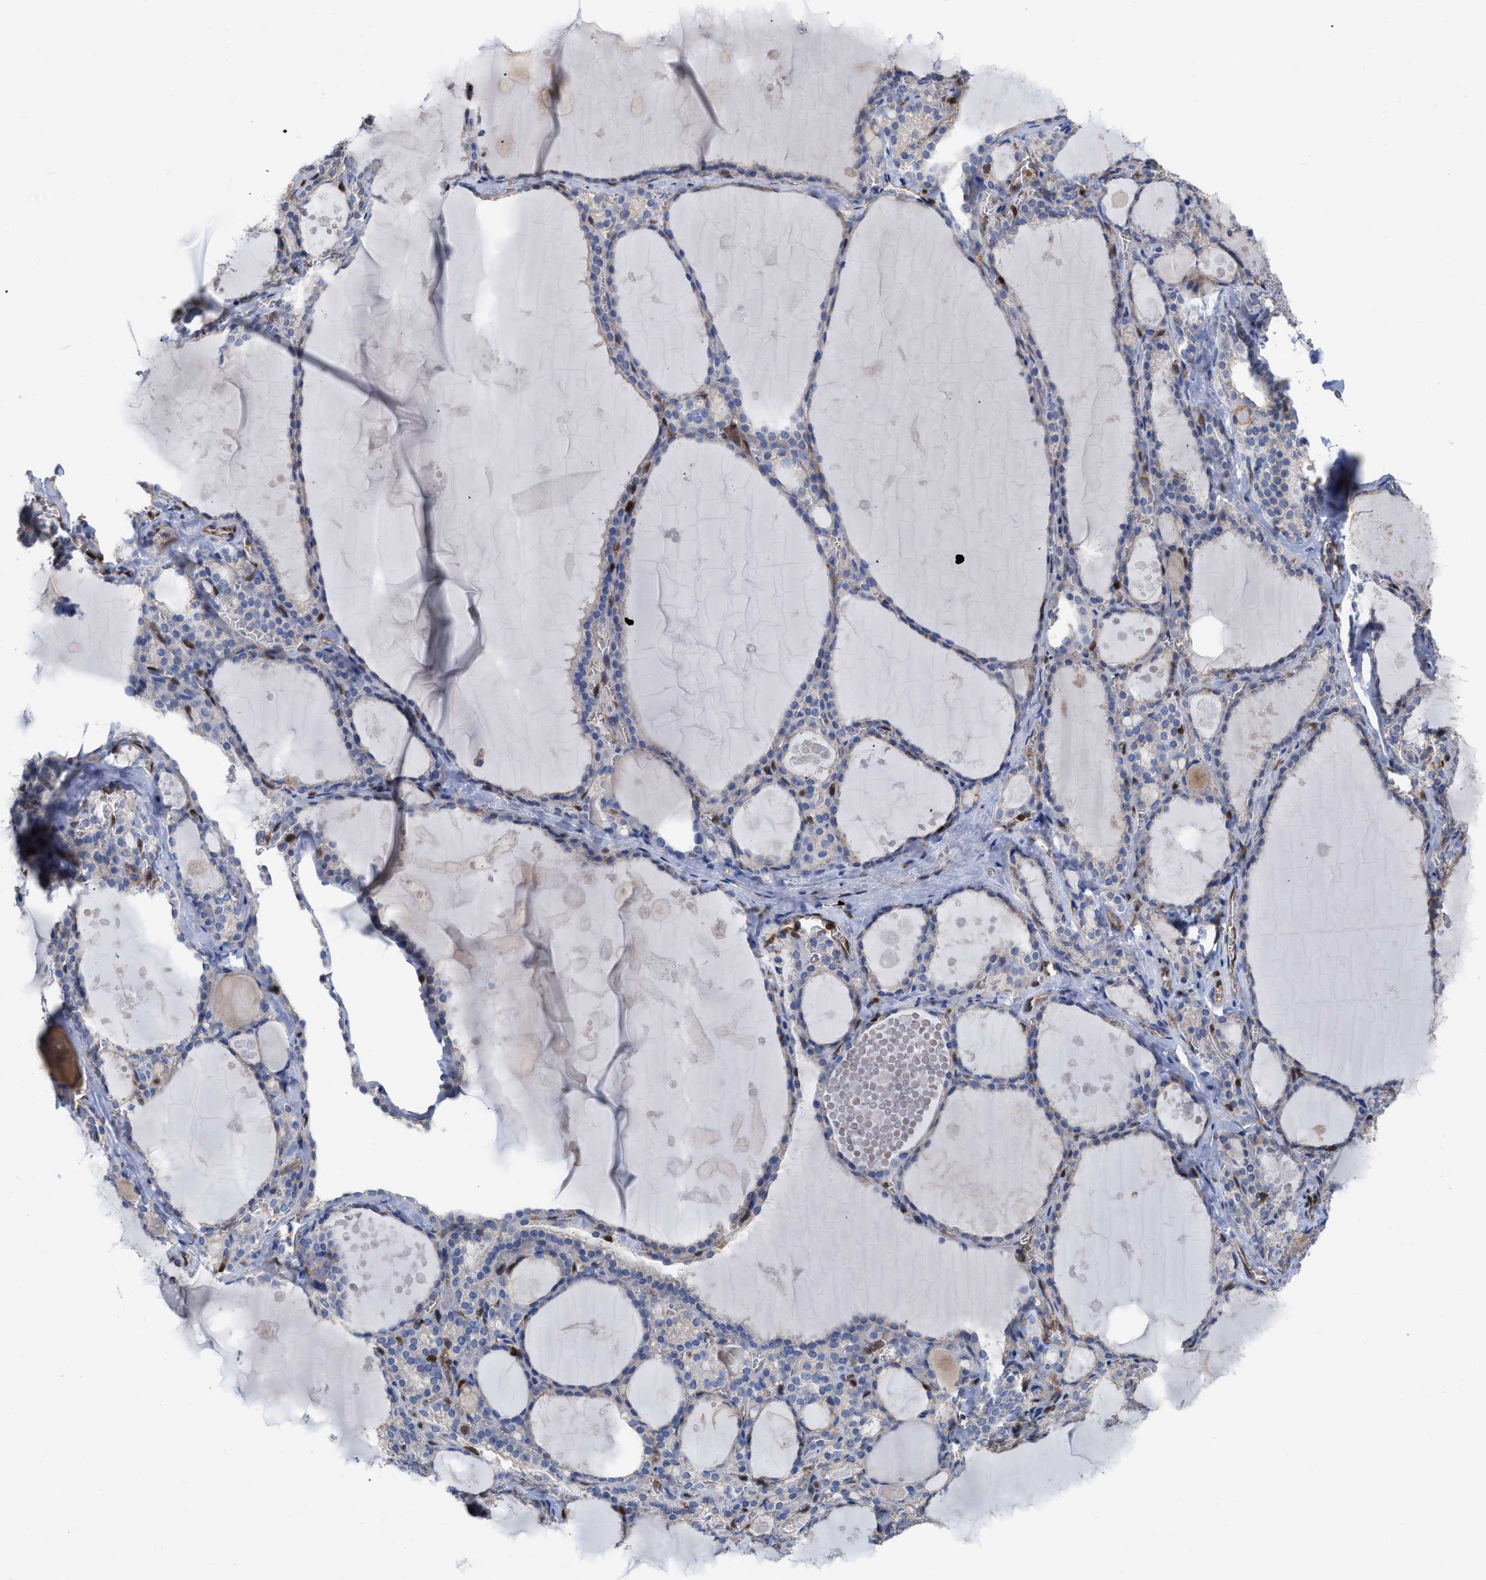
{"staining": {"intensity": "weak", "quantity": "<25%", "location": "cytoplasmic/membranous"}, "tissue": "thyroid gland", "cell_type": "Glandular cells", "image_type": "normal", "snomed": [{"axis": "morphology", "description": "Normal tissue, NOS"}, {"axis": "topography", "description": "Thyroid gland"}], "caption": "This is an immunohistochemistry (IHC) histopathology image of benign human thyroid gland. There is no positivity in glandular cells.", "gene": "GIMAP4", "patient": {"sex": "male", "age": 56}}